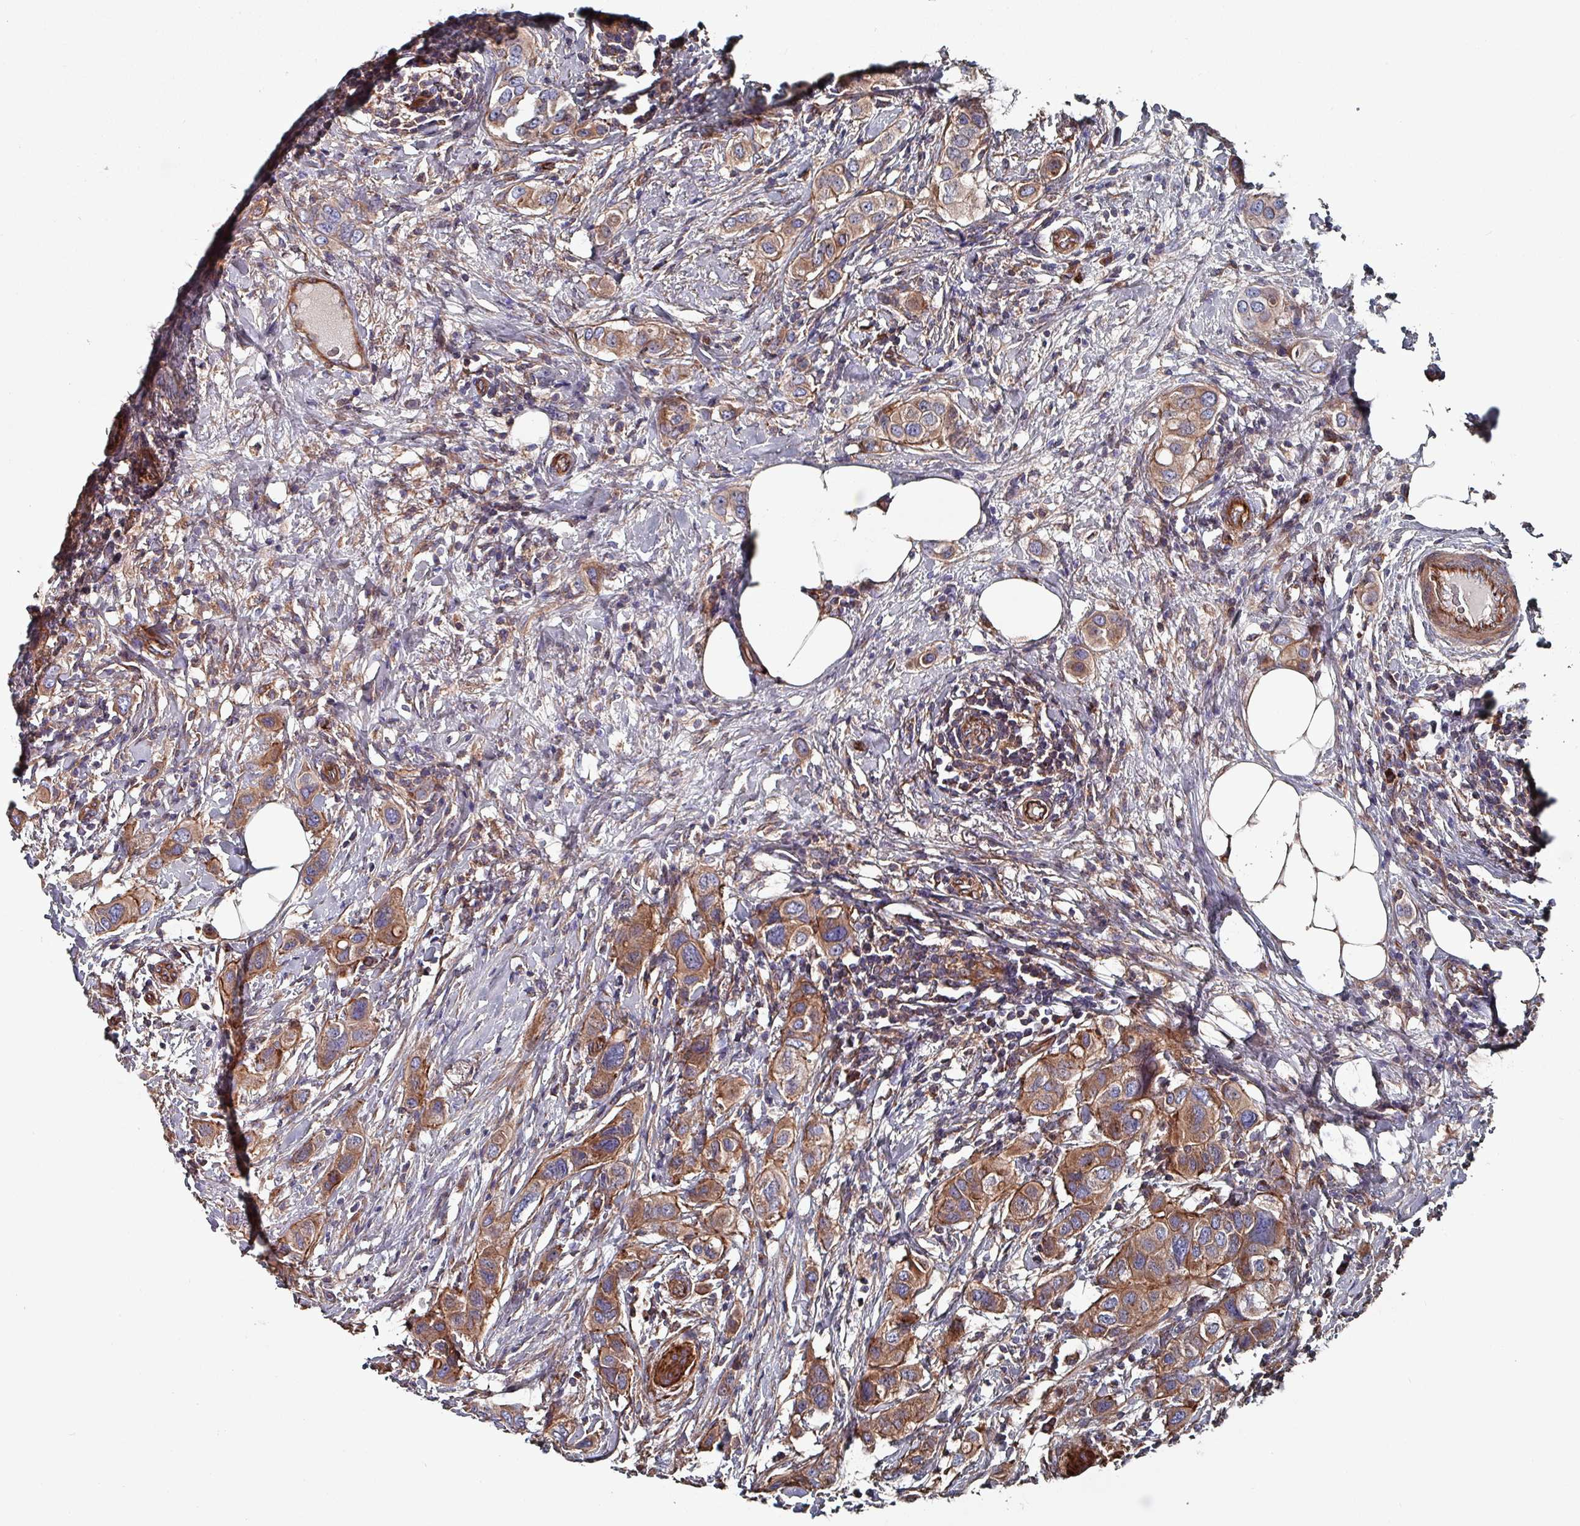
{"staining": {"intensity": "moderate", "quantity": ">75%", "location": "cytoplasmic/membranous"}, "tissue": "breast cancer", "cell_type": "Tumor cells", "image_type": "cancer", "snomed": [{"axis": "morphology", "description": "Lobular carcinoma"}, {"axis": "topography", "description": "Breast"}], "caption": "Breast cancer tissue displays moderate cytoplasmic/membranous expression in about >75% of tumor cells, visualized by immunohistochemistry.", "gene": "ANO10", "patient": {"sex": "female", "age": 51}}